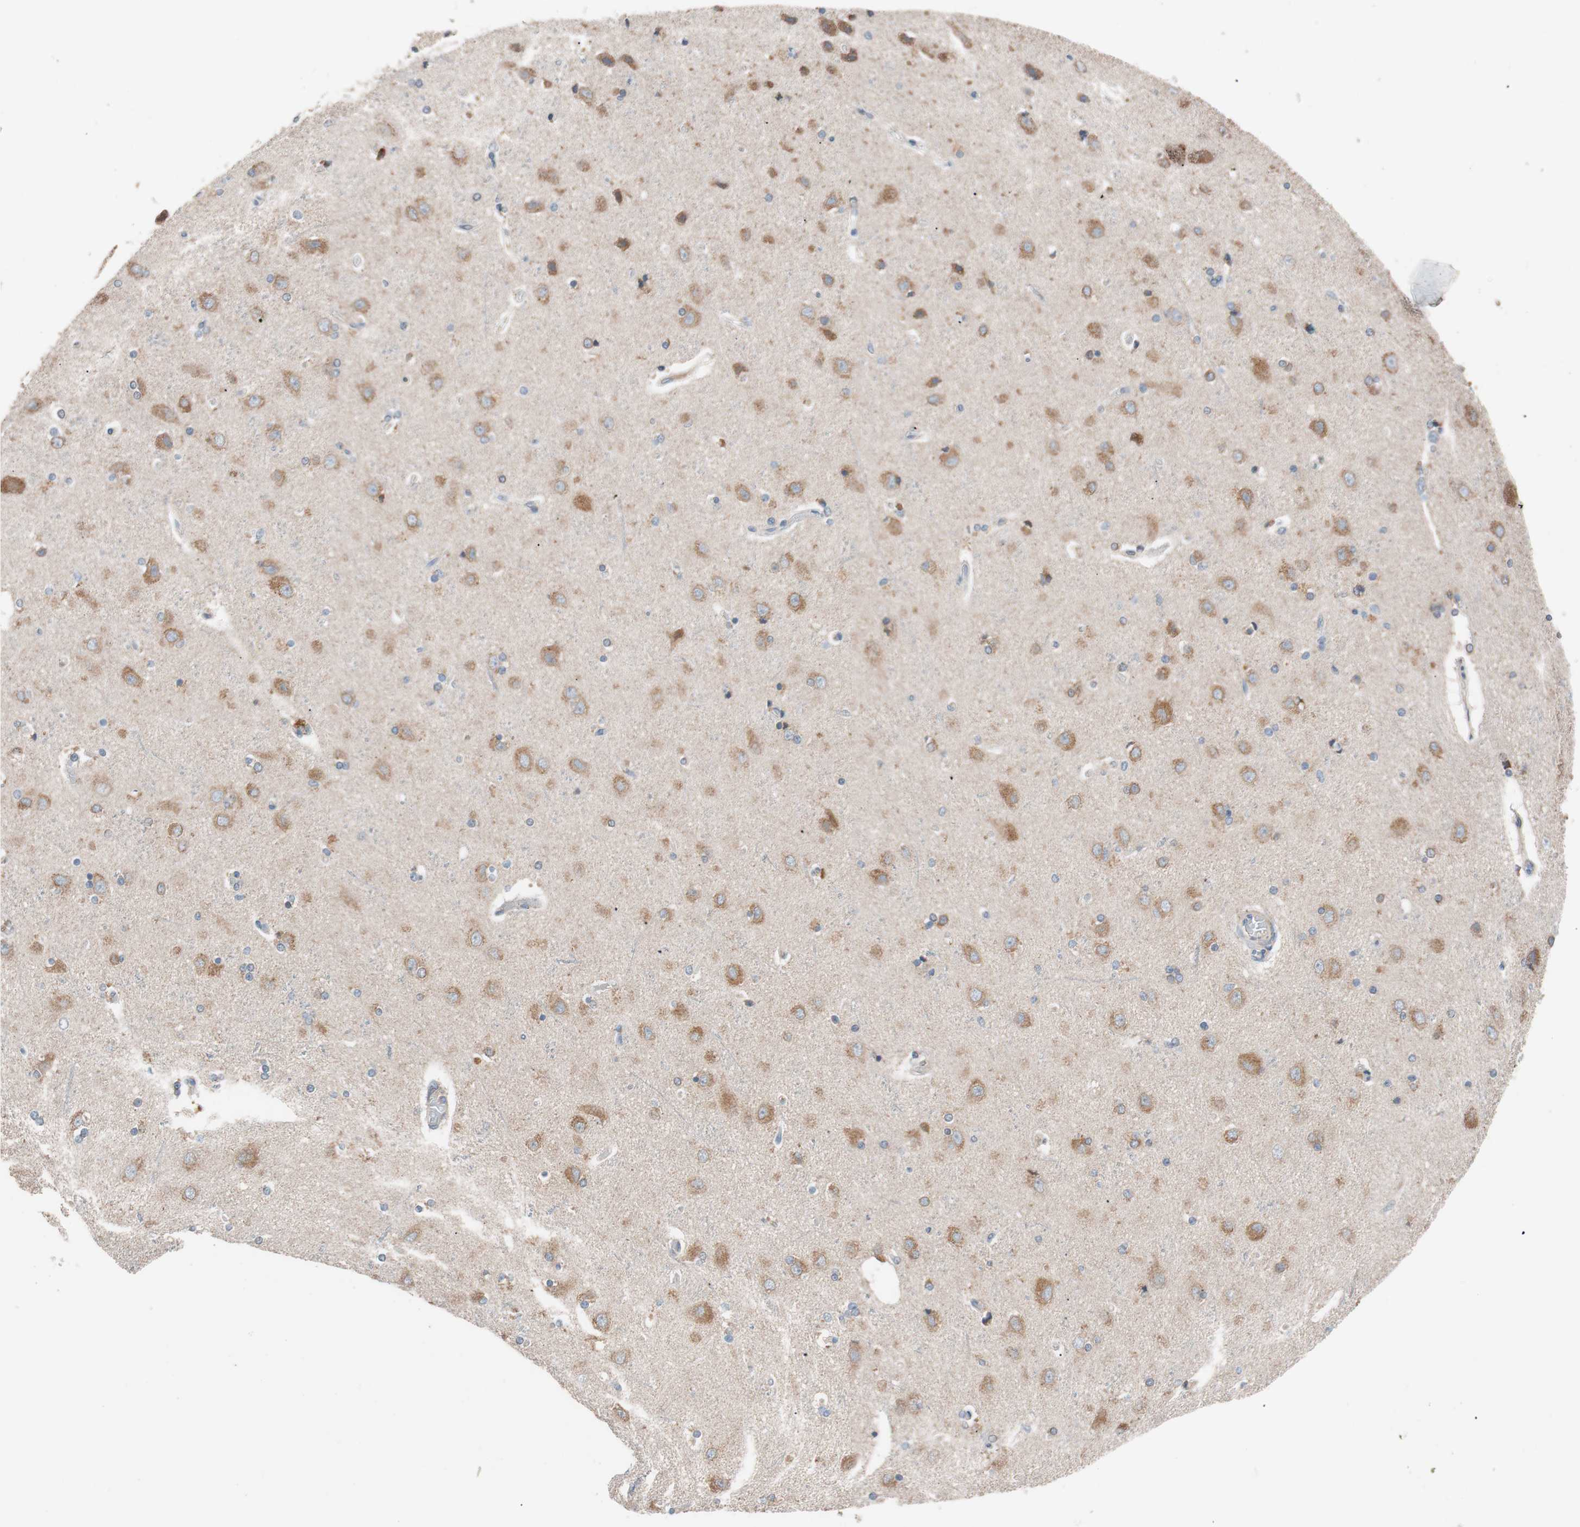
{"staining": {"intensity": "weak", "quantity": "<25%", "location": "cytoplasmic/membranous"}, "tissue": "cerebral cortex", "cell_type": "Endothelial cells", "image_type": "normal", "snomed": [{"axis": "morphology", "description": "Normal tissue, NOS"}, {"axis": "topography", "description": "Cerebral cortex"}], "caption": "A high-resolution histopathology image shows immunohistochemistry staining of normal cerebral cortex, which demonstrates no significant staining in endothelial cells. Nuclei are stained in blue.", "gene": "FAAH", "patient": {"sex": "female", "age": 54}}